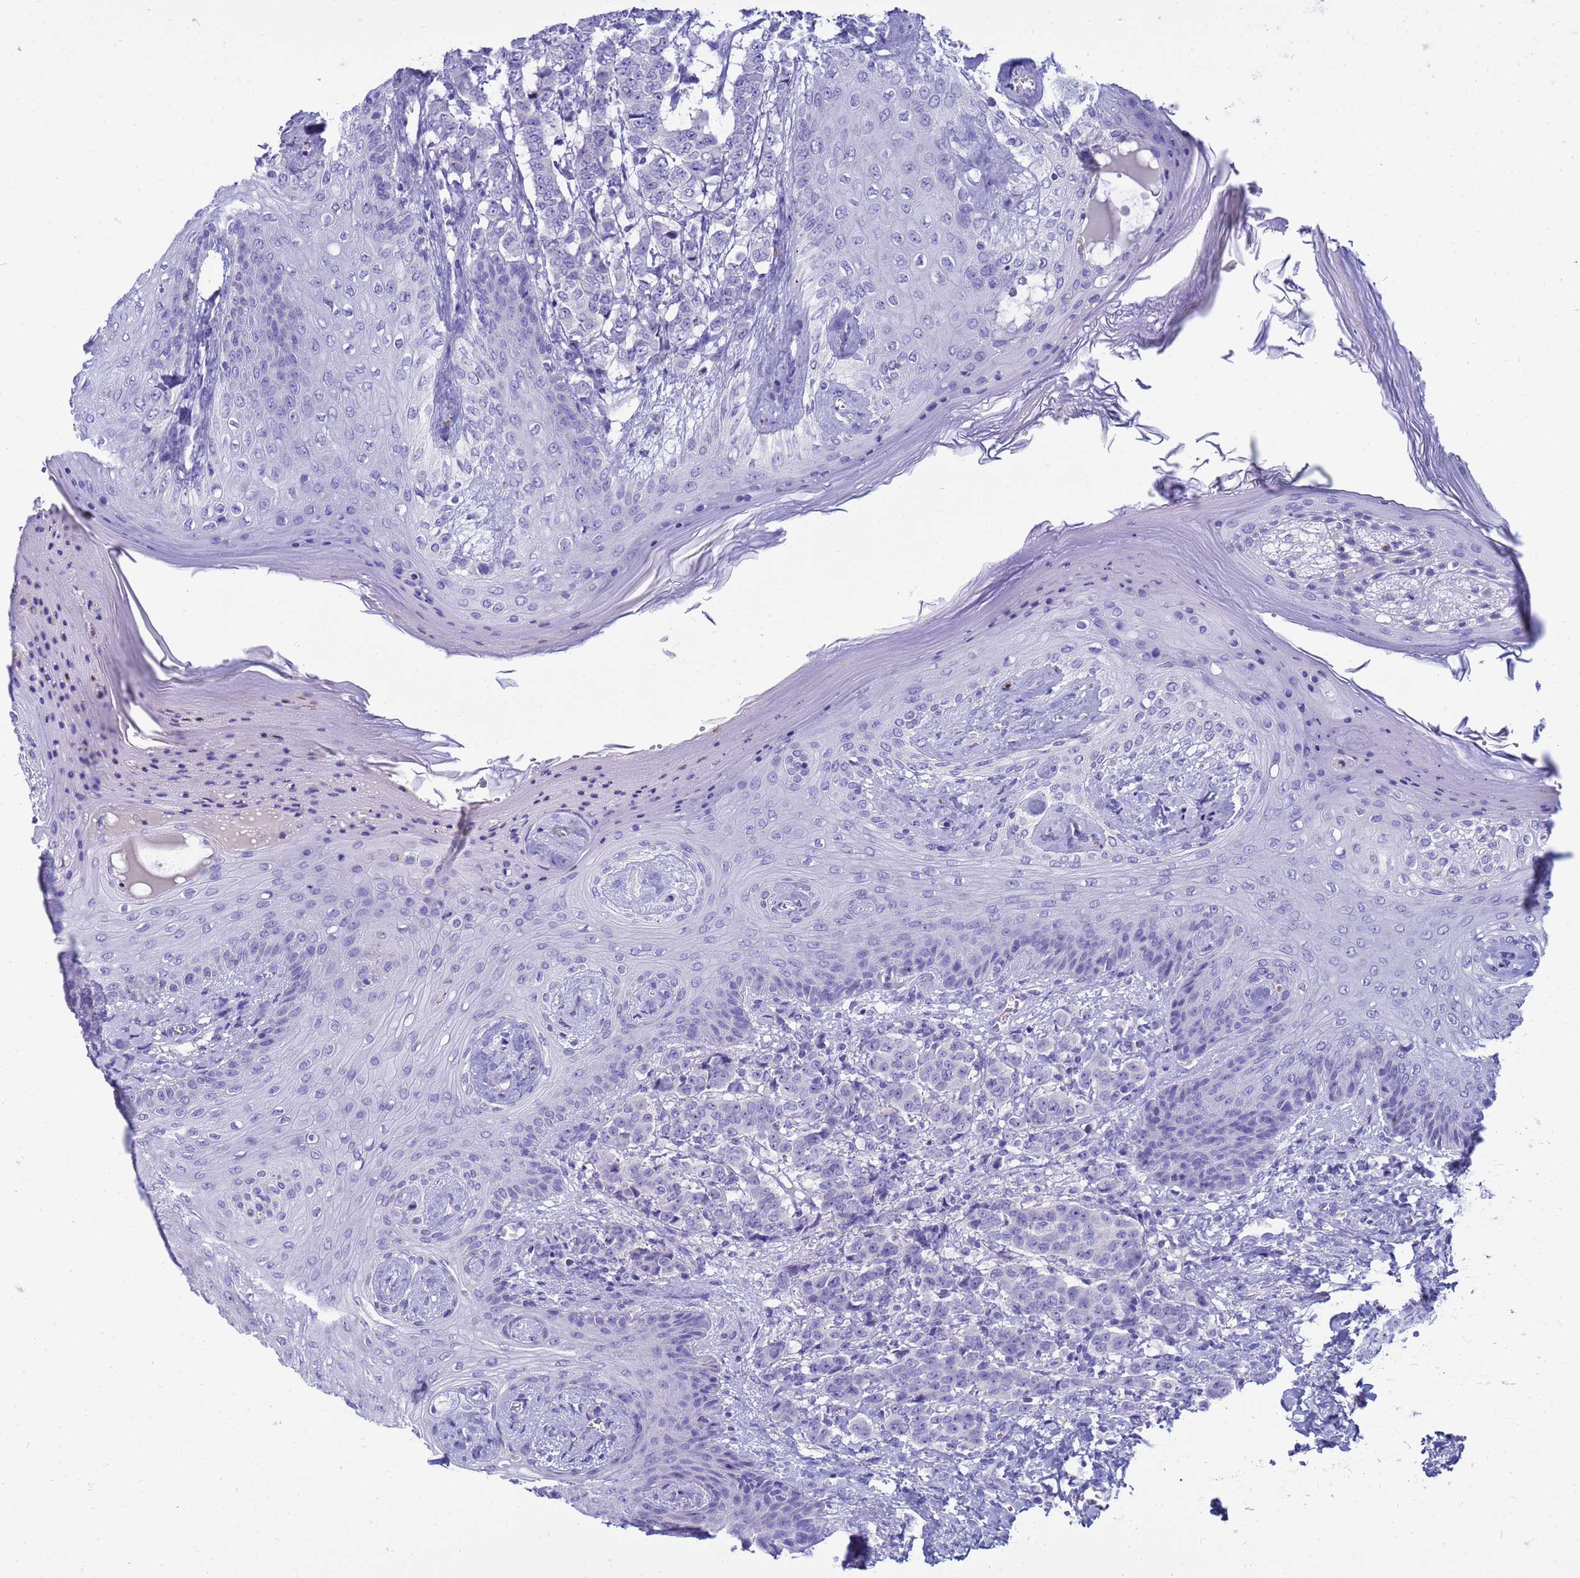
{"staining": {"intensity": "negative", "quantity": "none", "location": "none"}, "tissue": "breast cancer", "cell_type": "Tumor cells", "image_type": "cancer", "snomed": [{"axis": "morphology", "description": "Duct carcinoma"}, {"axis": "topography", "description": "Breast"}], "caption": "High power microscopy image of an immunohistochemistry image of breast cancer, revealing no significant staining in tumor cells. The staining was performed using DAB to visualize the protein expression in brown, while the nuclei were stained in blue with hematoxylin (Magnification: 20x).", "gene": "SYCN", "patient": {"sex": "female", "age": 40}}